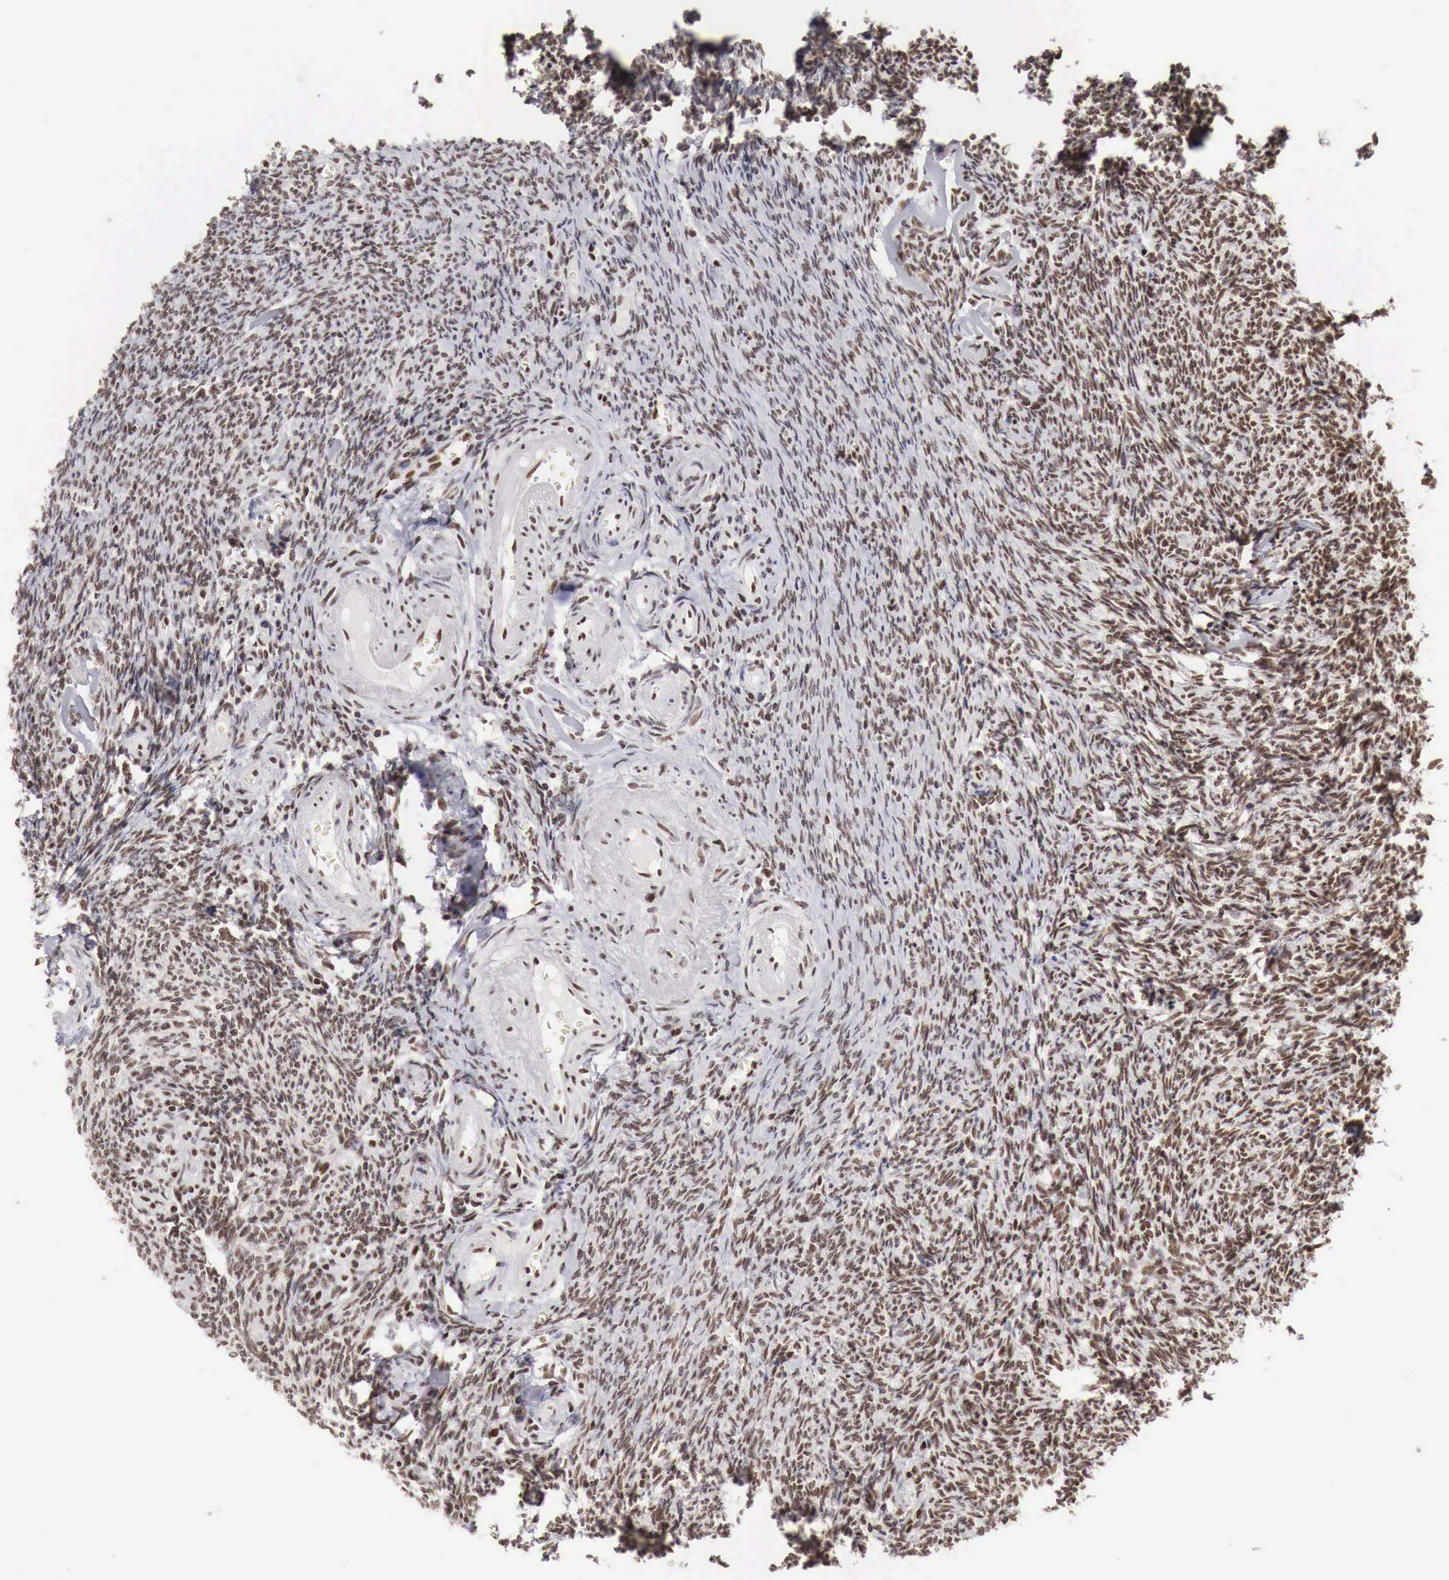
{"staining": {"intensity": "strong", "quantity": ">75%", "location": "nuclear"}, "tissue": "ovary", "cell_type": "Follicle cells", "image_type": "normal", "snomed": [{"axis": "morphology", "description": "Normal tissue, NOS"}, {"axis": "topography", "description": "Ovary"}], "caption": "A photomicrograph of ovary stained for a protein exhibits strong nuclear brown staining in follicle cells.", "gene": "PHF14", "patient": {"sex": "female", "age": 54}}